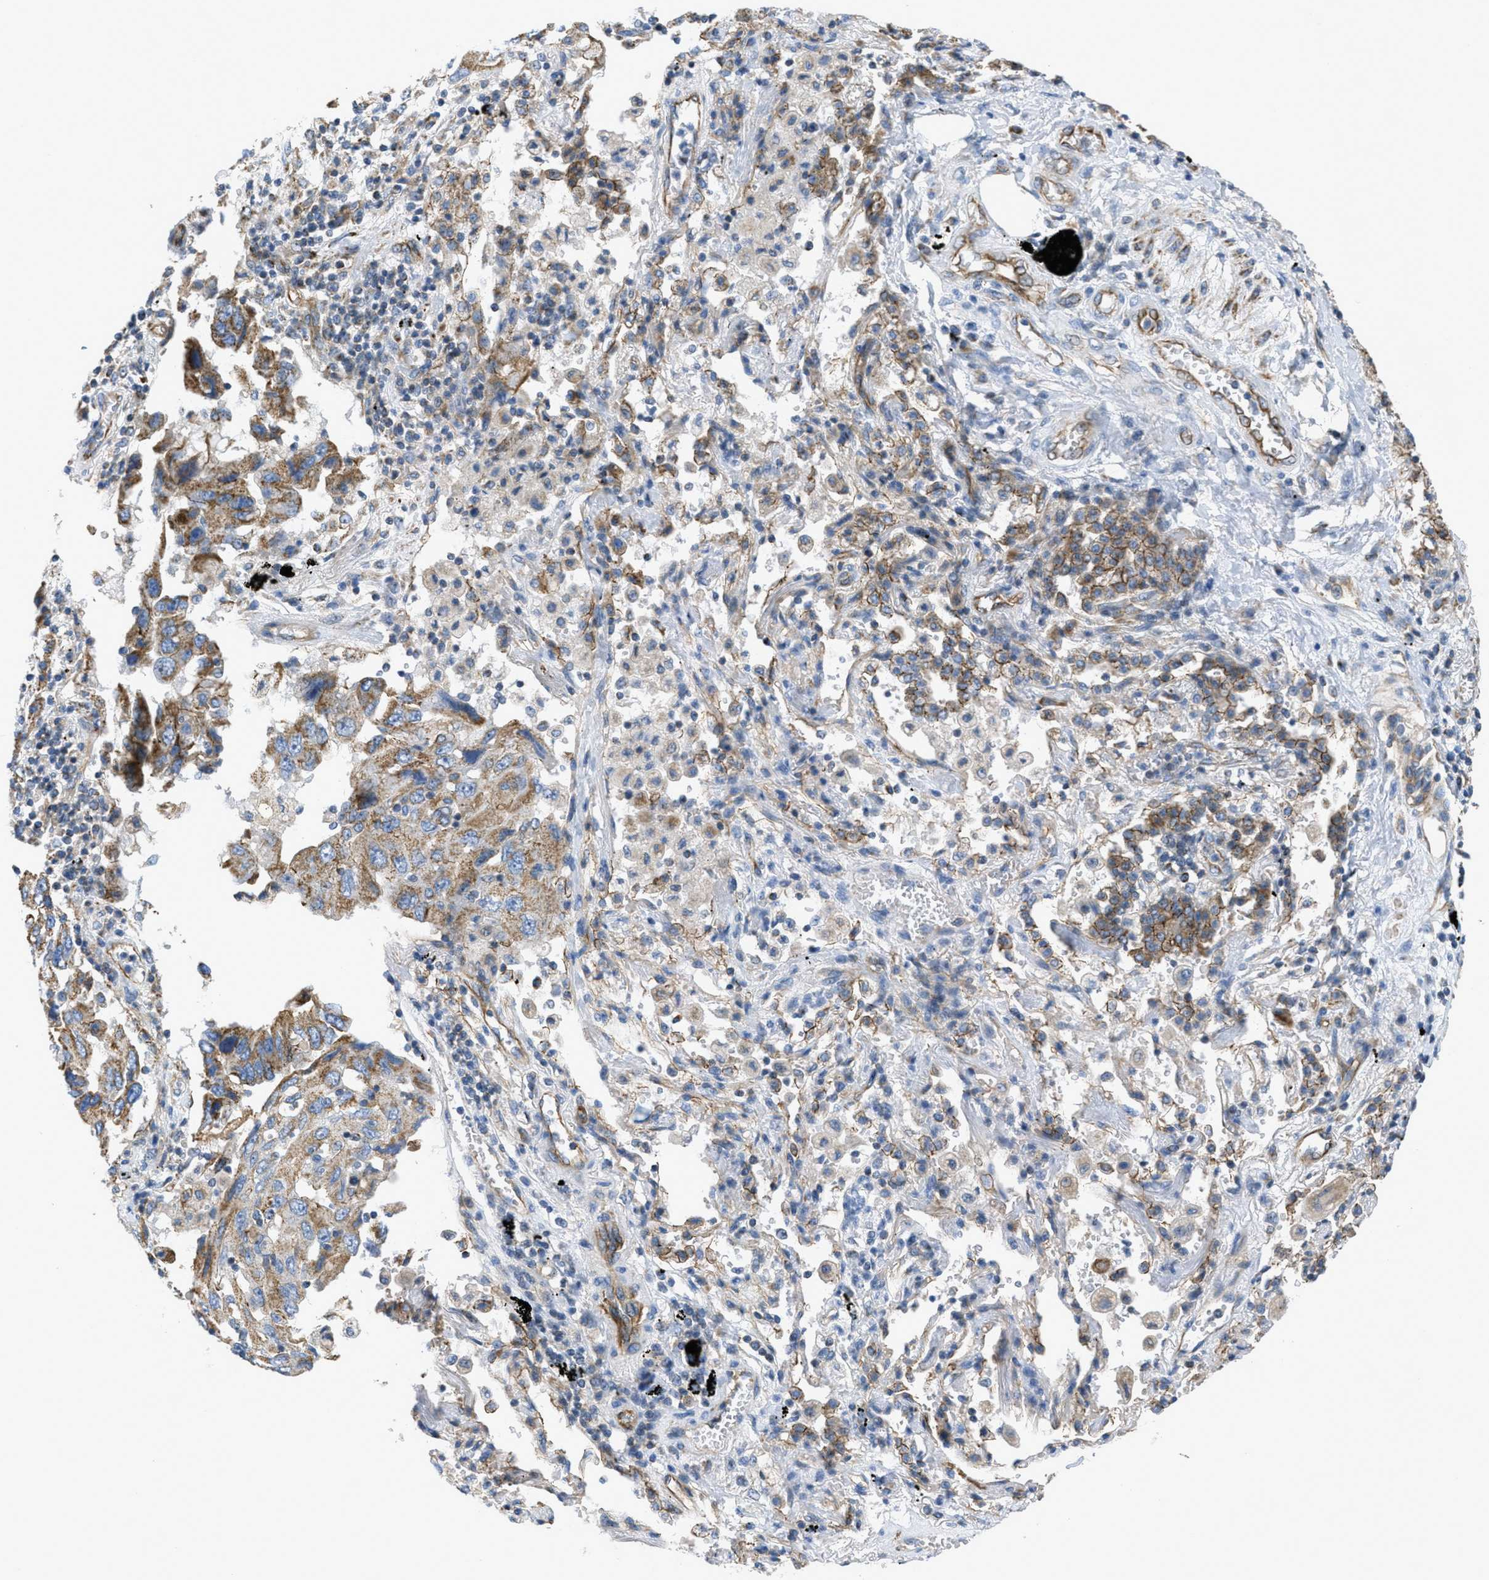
{"staining": {"intensity": "moderate", "quantity": ">75%", "location": "cytoplasmic/membranous"}, "tissue": "lung cancer", "cell_type": "Tumor cells", "image_type": "cancer", "snomed": [{"axis": "morphology", "description": "Adenocarcinoma, NOS"}, {"axis": "topography", "description": "Lung"}], "caption": "Immunohistochemical staining of human lung cancer (adenocarcinoma) reveals medium levels of moderate cytoplasmic/membranous protein positivity in about >75% of tumor cells. (DAB = brown stain, brightfield microscopy at high magnification).", "gene": "BTN3A1", "patient": {"sex": "female", "age": 65}}